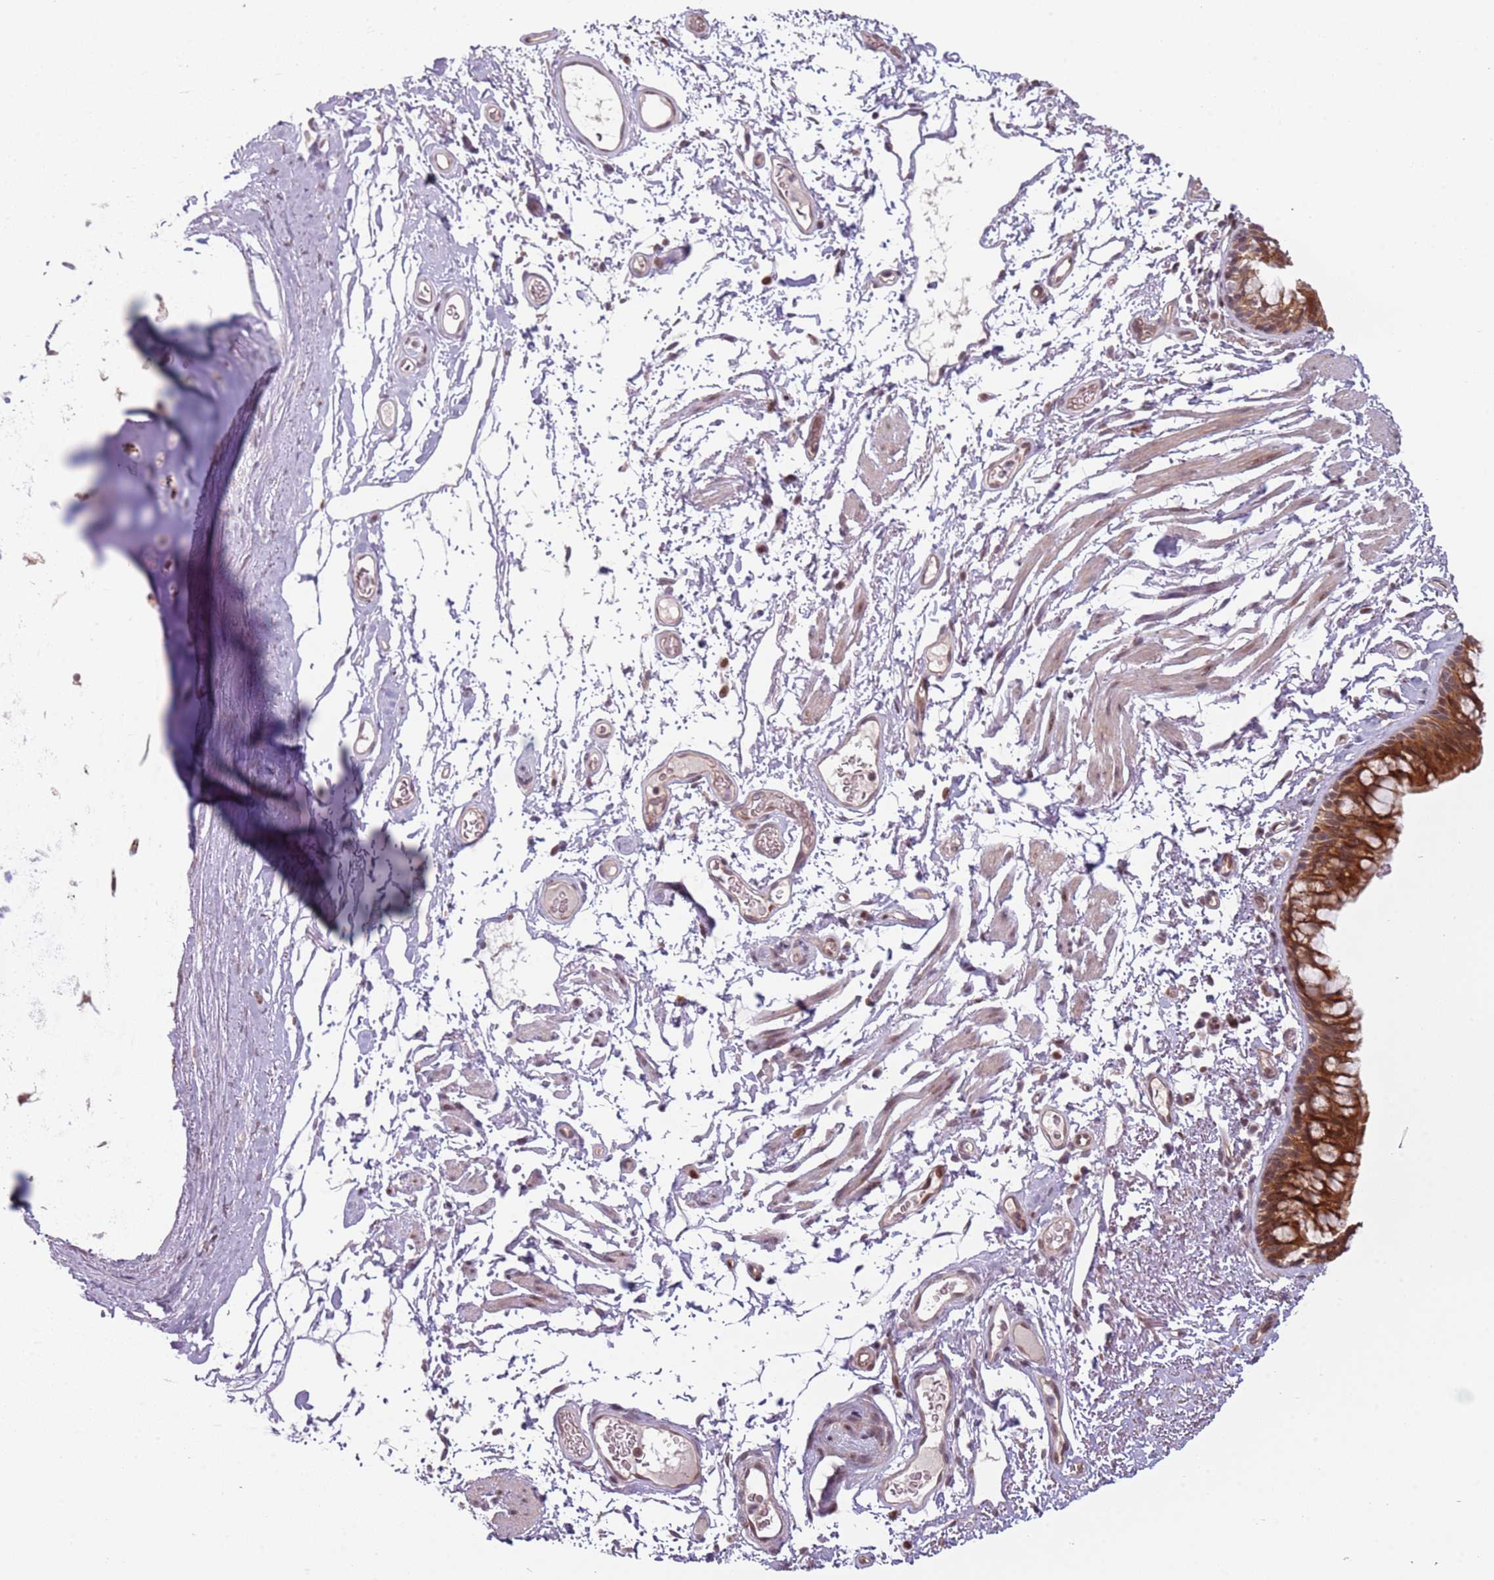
{"staining": {"intensity": "strong", "quantity": ">75%", "location": "cytoplasmic/membranous,nuclear"}, "tissue": "bronchus", "cell_type": "Respiratory epithelial cells", "image_type": "normal", "snomed": [{"axis": "morphology", "description": "Normal tissue, NOS"}, {"axis": "topography", "description": "Cartilage tissue"}, {"axis": "topography", "description": "Bronchus"}], "caption": "Immunohistochemistry (IHC) image of unremarkable bronchus stained for a protein (brown), which demonstrates high levels of strong cytoplasmic/membranous,nuclear positivity in about >75% of respiratory epithelial cells.", "gene": "ADGRG1", "patient": {"sex": "female", "age": 73}}